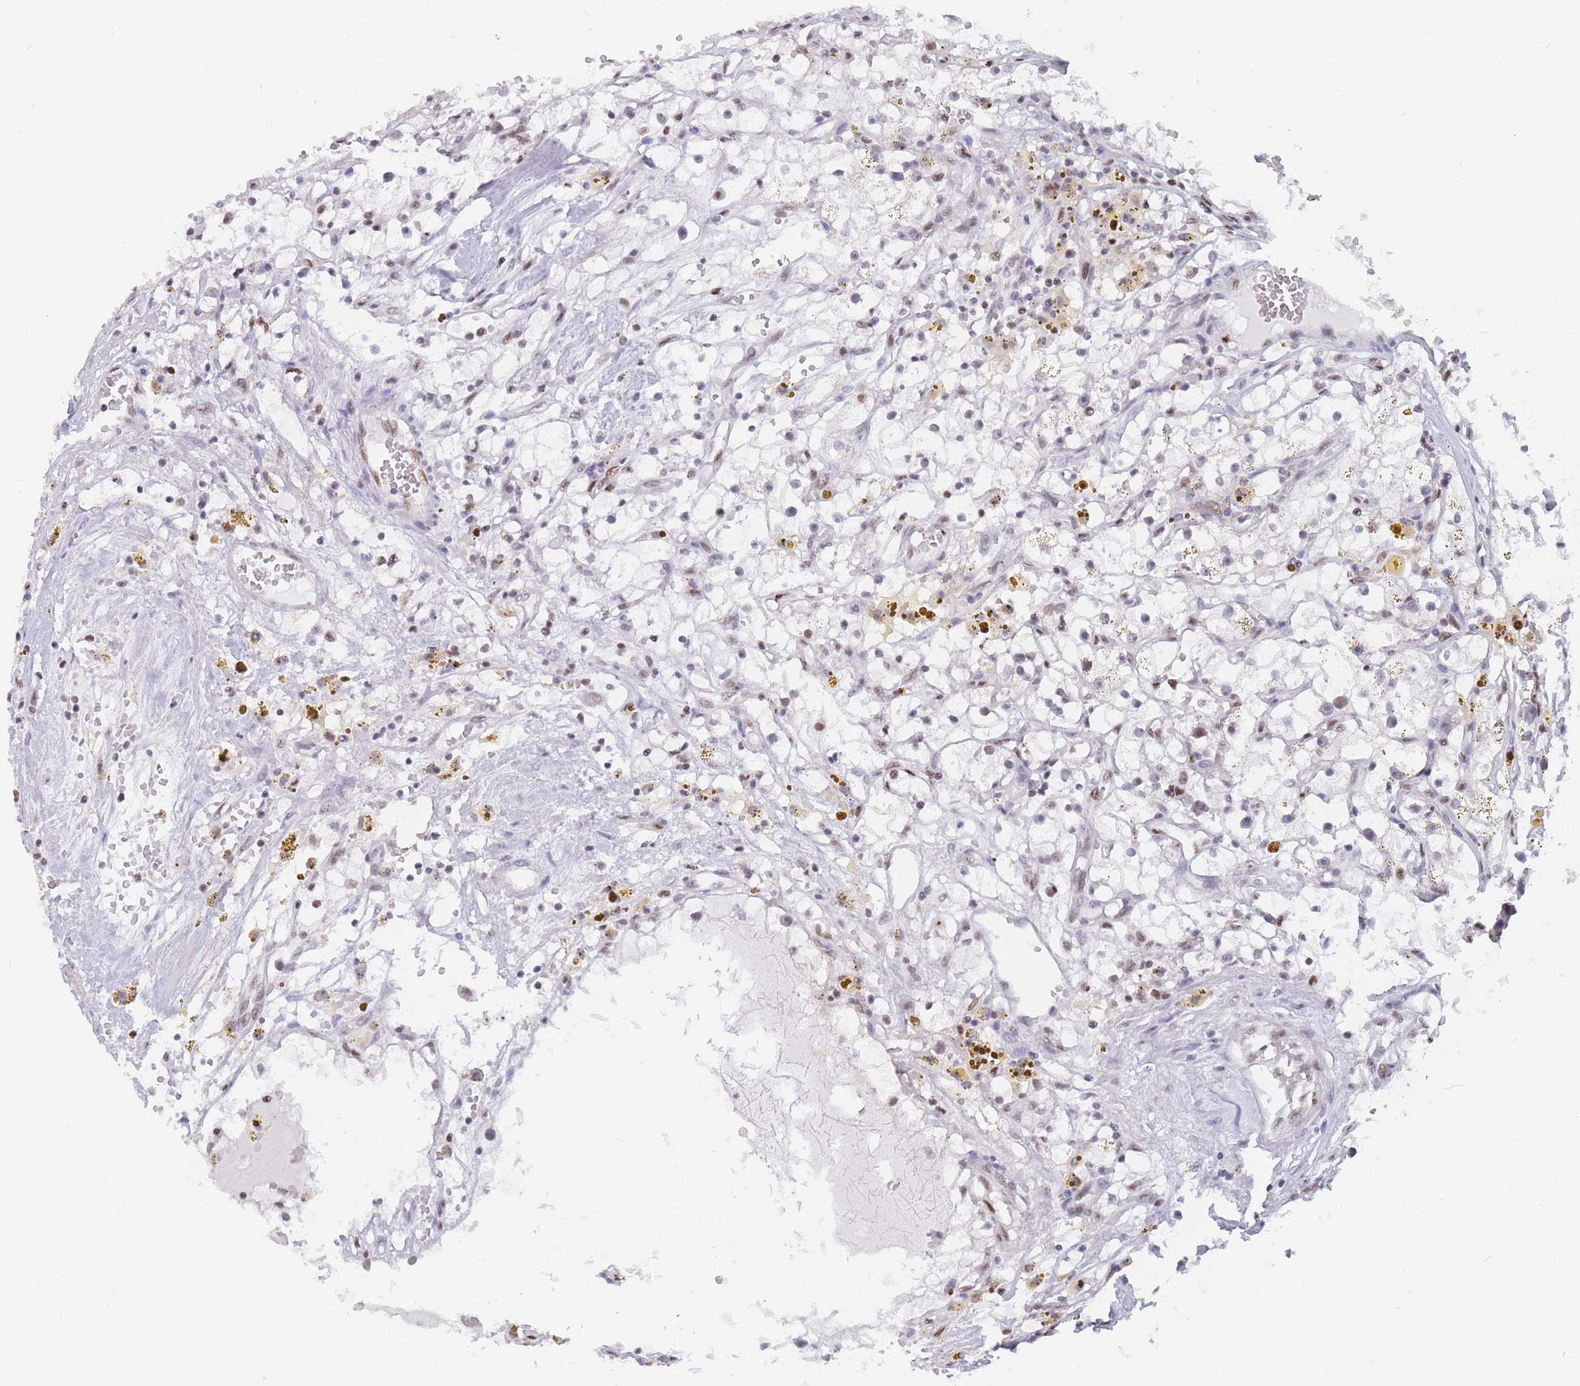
{"staining": {"intensity": "negative", "quantity": "none", "location": "none"}, "tissue": "renal cancer", "cell_type": "Tumor cells", "image_type": "cancer", "snomed": [{"axis": "morphology", "description": "Adenocarcinoma, NOS"}, {"axis": "topography", "description": "Kidney"}], "caption": "Protein analysis of adenocarcinoma (renal) exhibits no significant staining in tumor cells.", "gene": "NASP", "patient": {"sex": "male", "age": 56}}